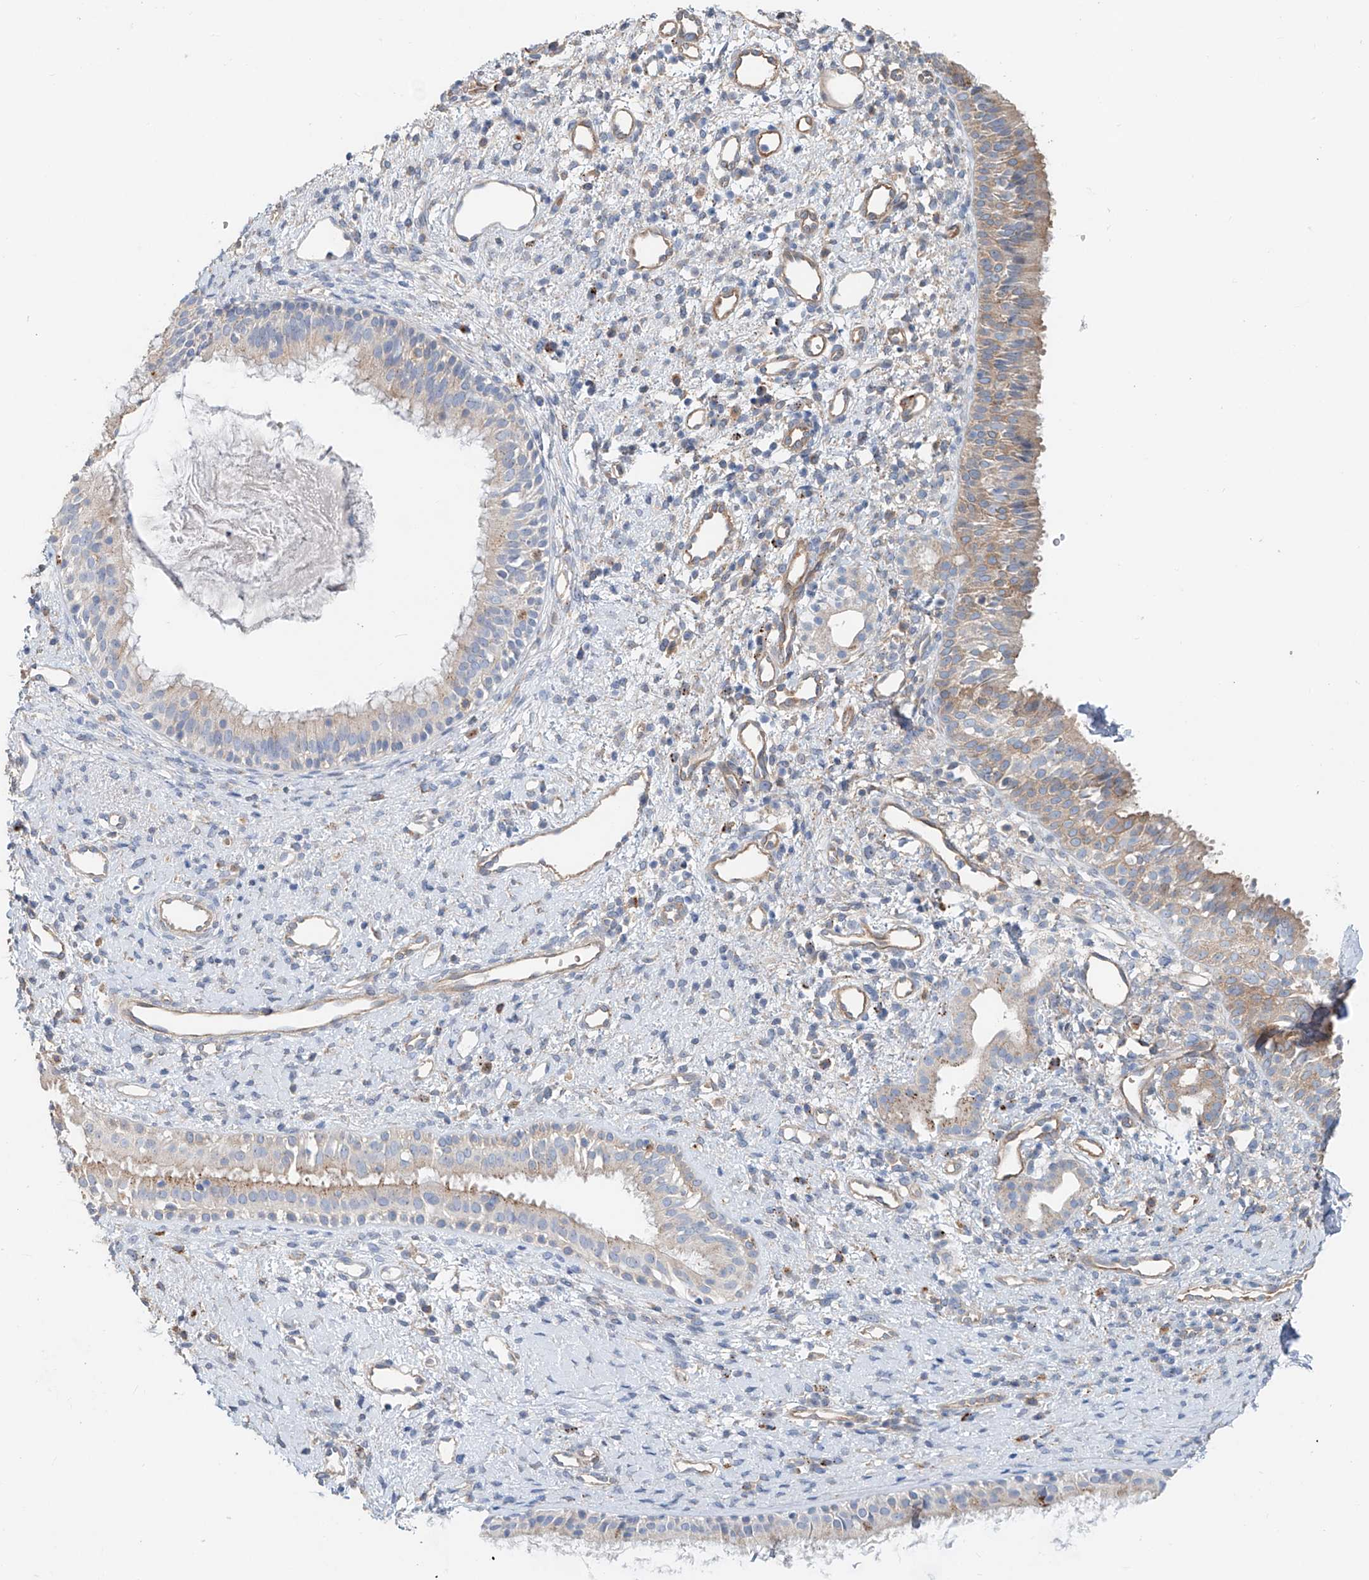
{"staining": {"intensity": "moderate", "quantity": "25%-75%", "location": "cytoplasmic/membranous"}, "tissue": "nasopharynx", "cell_type": "Respiratory epithelial cells", "image_type": "normal", "snomed": [{"axis": "morphology", "description": "Normal tissue, NOS"}, {"axis": "topography", "description": "Nasopharynx"}], "caption": "A medium amount of moderate cytoplasmic/membranous expression is identified in about 25%-75% of respiratory epithelial cells in normal nasopharynx.", "gene": "TRIM47", "patient": {"sex": "male", "age": 22}}